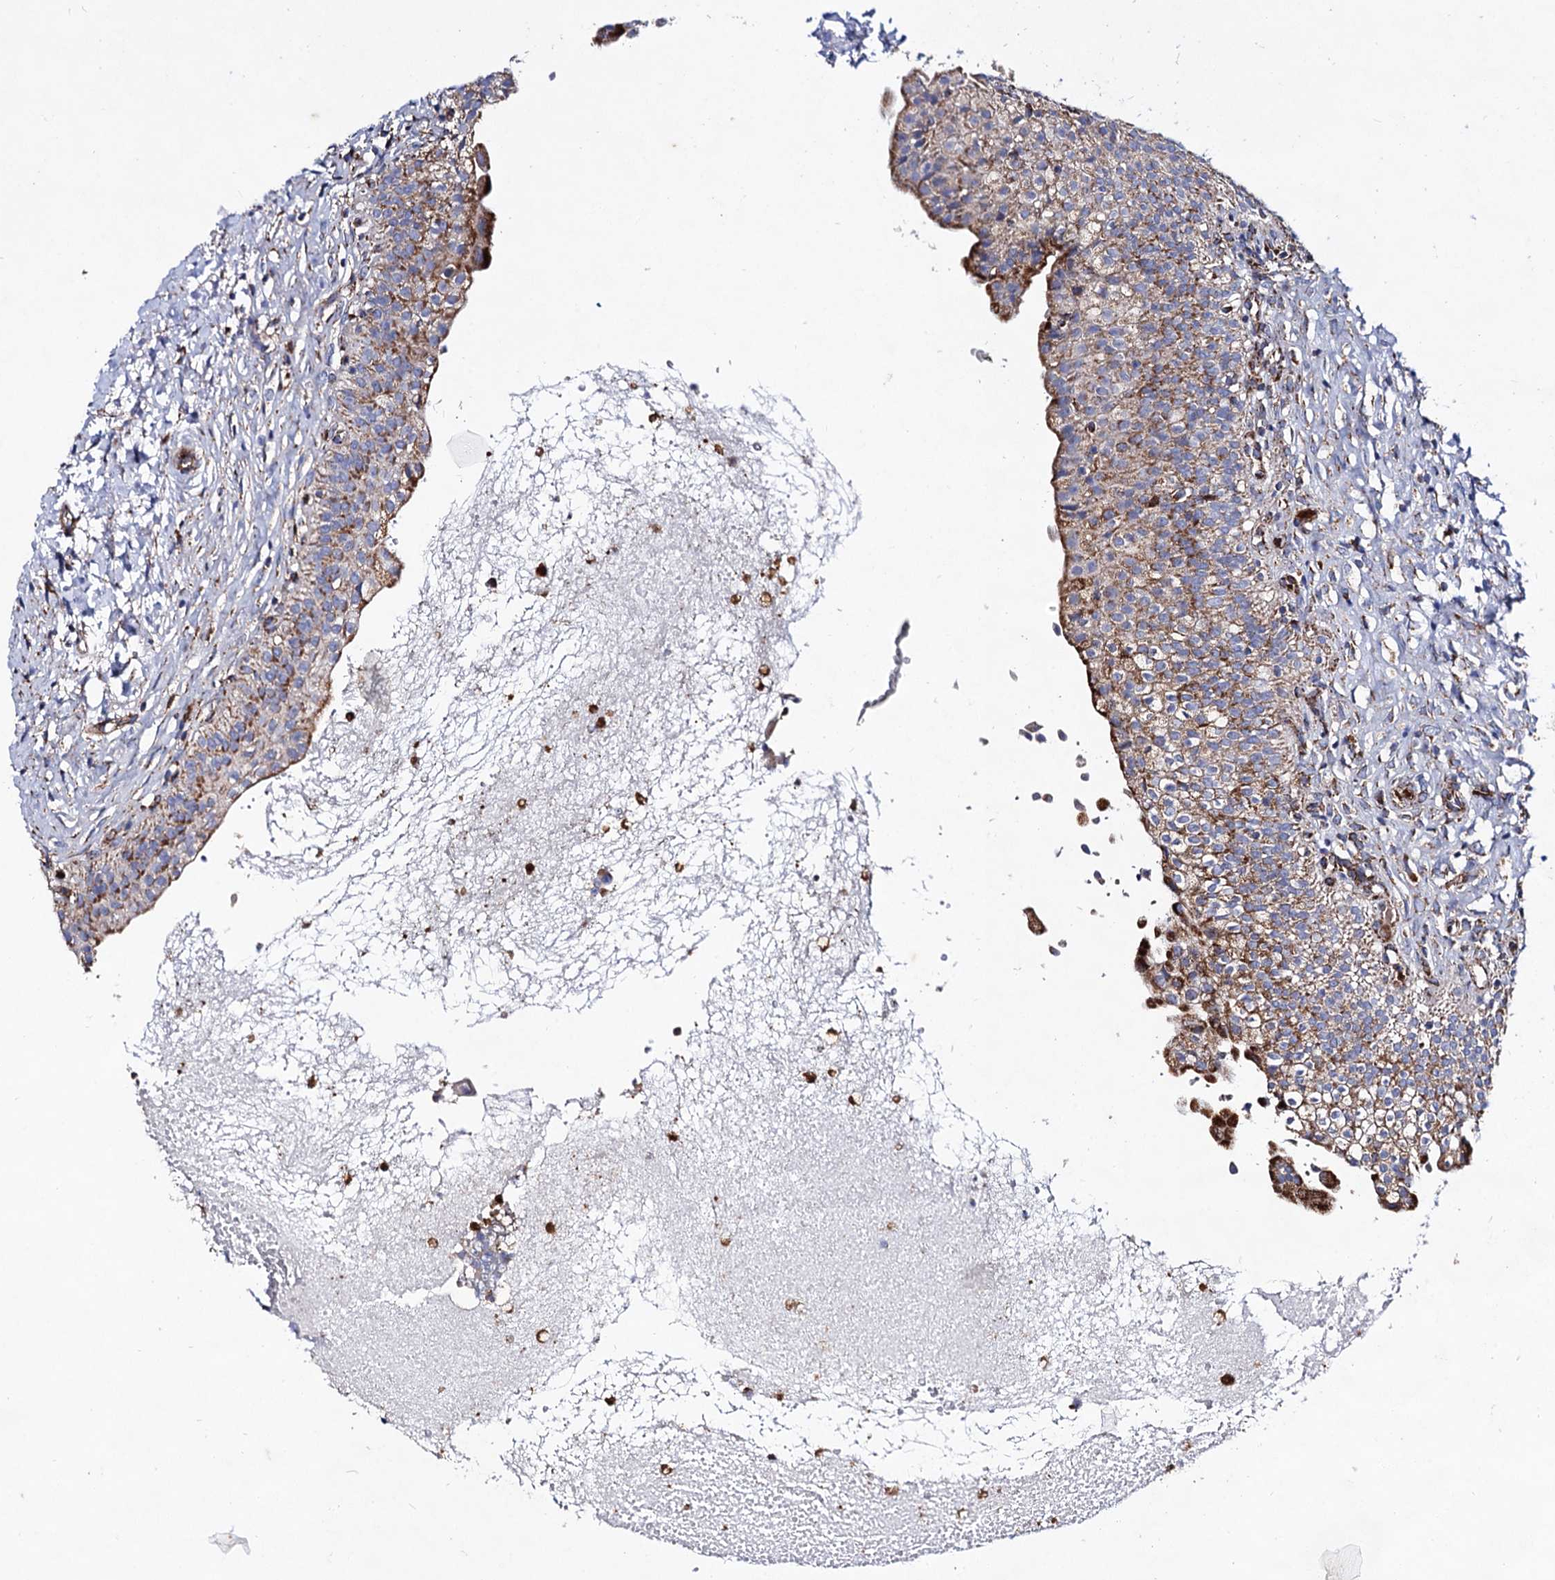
{"staining": {"intensity": "moderate", "quantity": "25%-75%", "location": "cytoplasmic/membranous"}, "tissue": "urinary bladder", "cell_type": "Urothelial cells", "image_type": "normal", "snomed": [{"axis": "morphology", "description": "Normal tissue, NOS"}, {"axis": "topography", "description": "Urinary bladder"}], "caption": "A medium amount of moderate cytoplasmic/membranous staining is seen in about 25%-75% of urothelial cells in normal urinary bladder.", "gene": "ACAD9", "patient": {"sex": "male", "age": 55}}